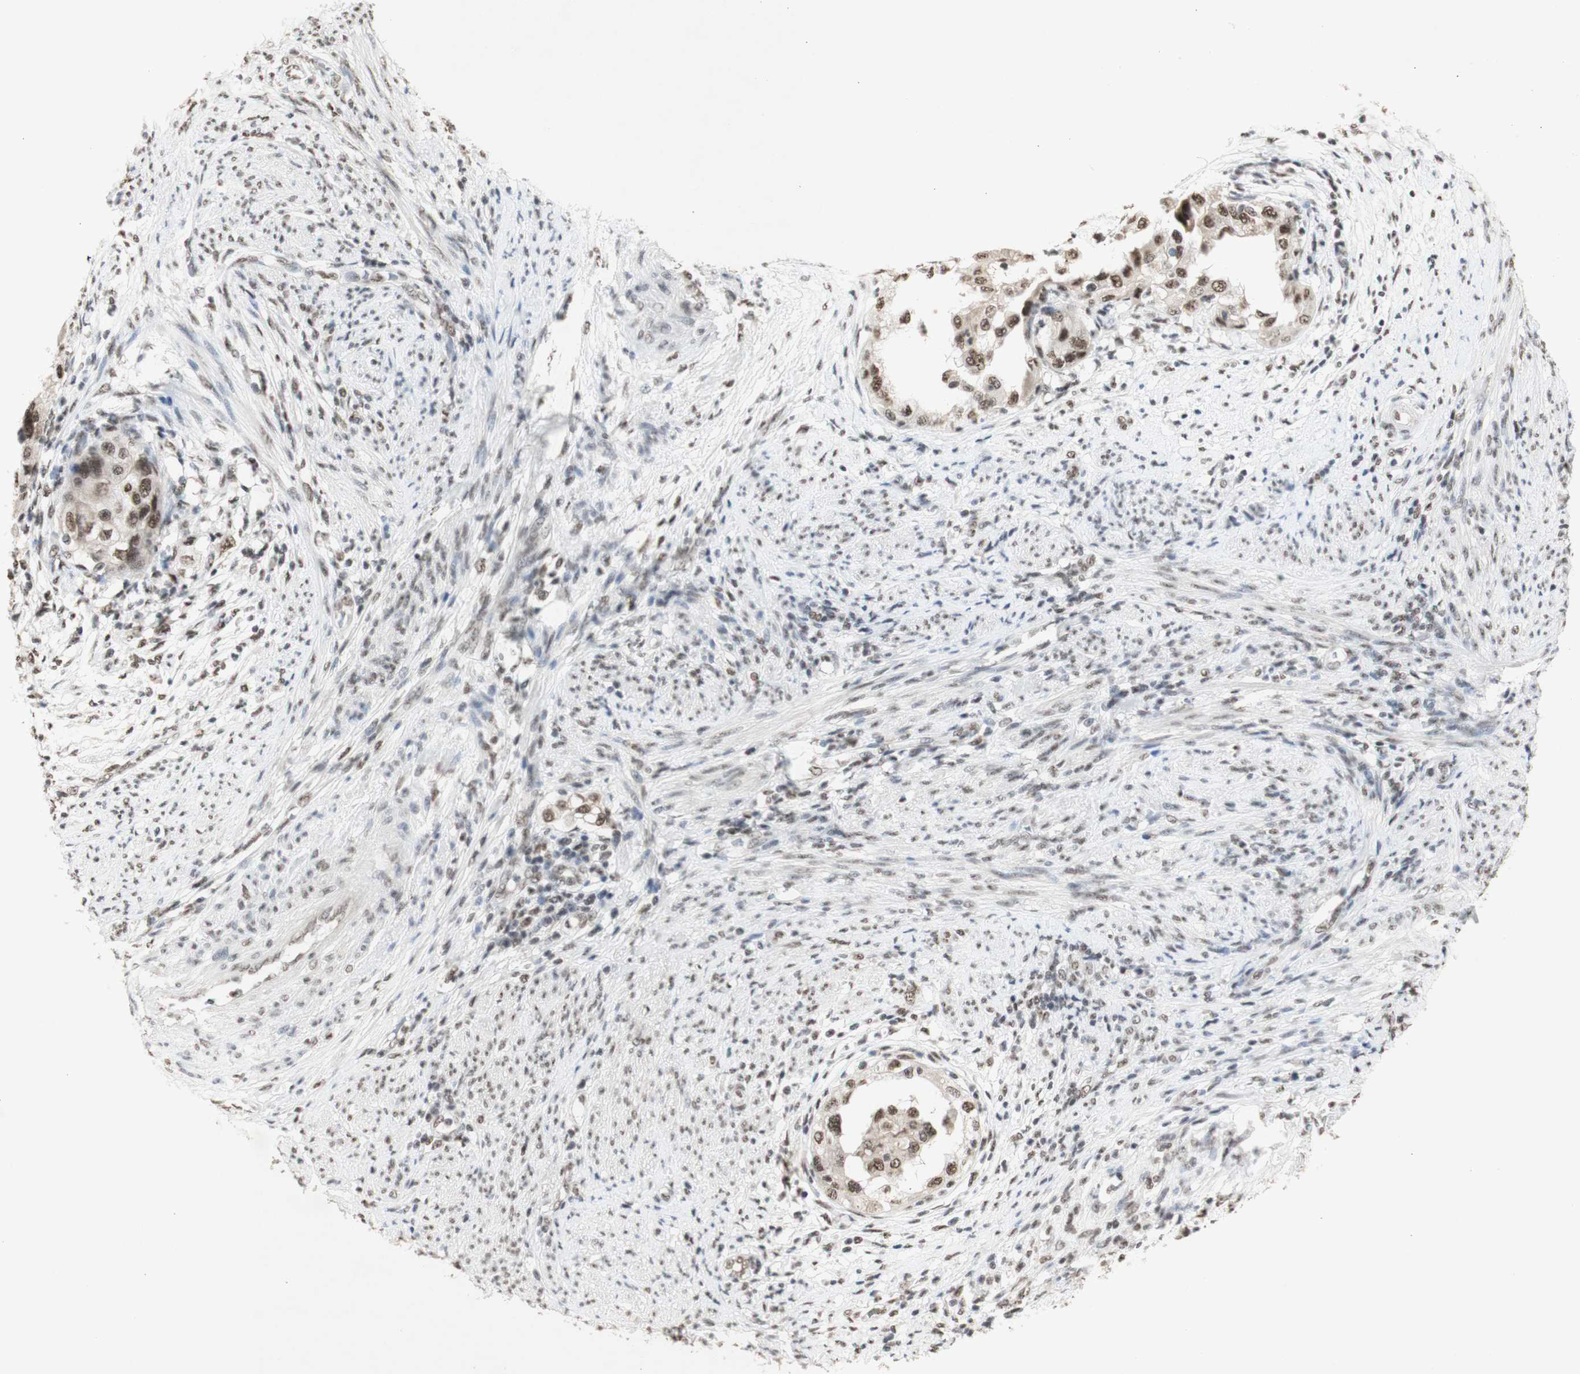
{"staining": {"intensity": "moderate", "quantity": ">75%", "location": "cytoplasmic/membranous"}, "tissue": "endometrial cancer", "cell_type": "Tumor cells", "image_type": "cancer", "snomed": [{"axis": "morphology", "description": "Adenocarcinoma, NOS"}, {"axis": "topography", "description": "Endometrium"}], "caption": "The photomicrograph exhibits immunohistochemical staining of endometrial cancer. There is moderate cytoplasmic/membranous positivity is seen in about >75% of tumor cells.", "gene": "SNRPB", "patient": {"sex": "female", "age": 85}}